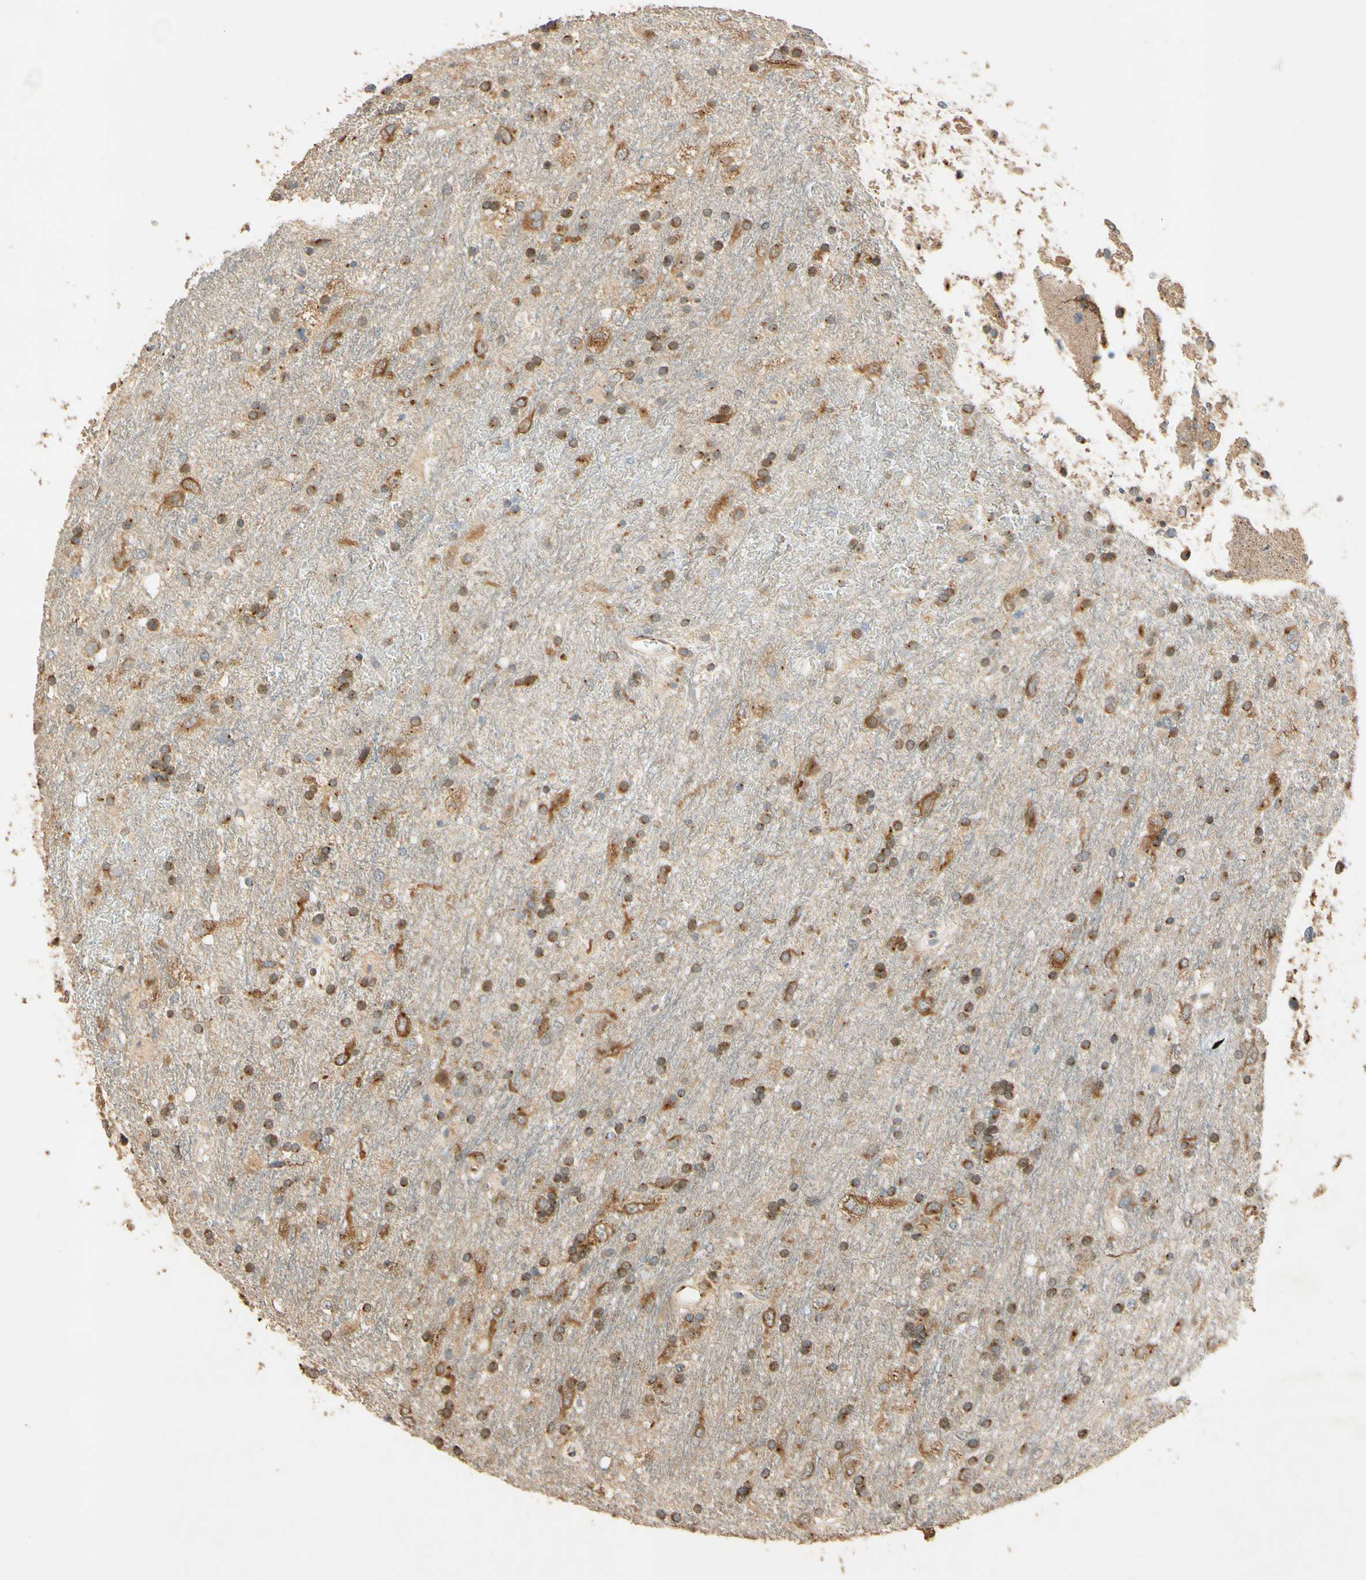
{"staining": {"intensity": "moderate", "quantity": ">75%", "location": "cytoplasmic/membranous"}, "tissue": "glioma", "cell_type": "Tumor cells", "image_type": "cancer", "snomed": [{"axis": "morphology", "description": "Glioma, malignant, Low grade"}, {"axis": "topography", "description": "Brain"}], "caption": "High-power microscopy captured an IHC micrograph of malignant glioma (low-grade), revealing moderate cytoplasmic/membranous expression in approximately >75% of tumor cells.", "gene": "AKAP9", "patient": {"sex": "male", "age": 77}}